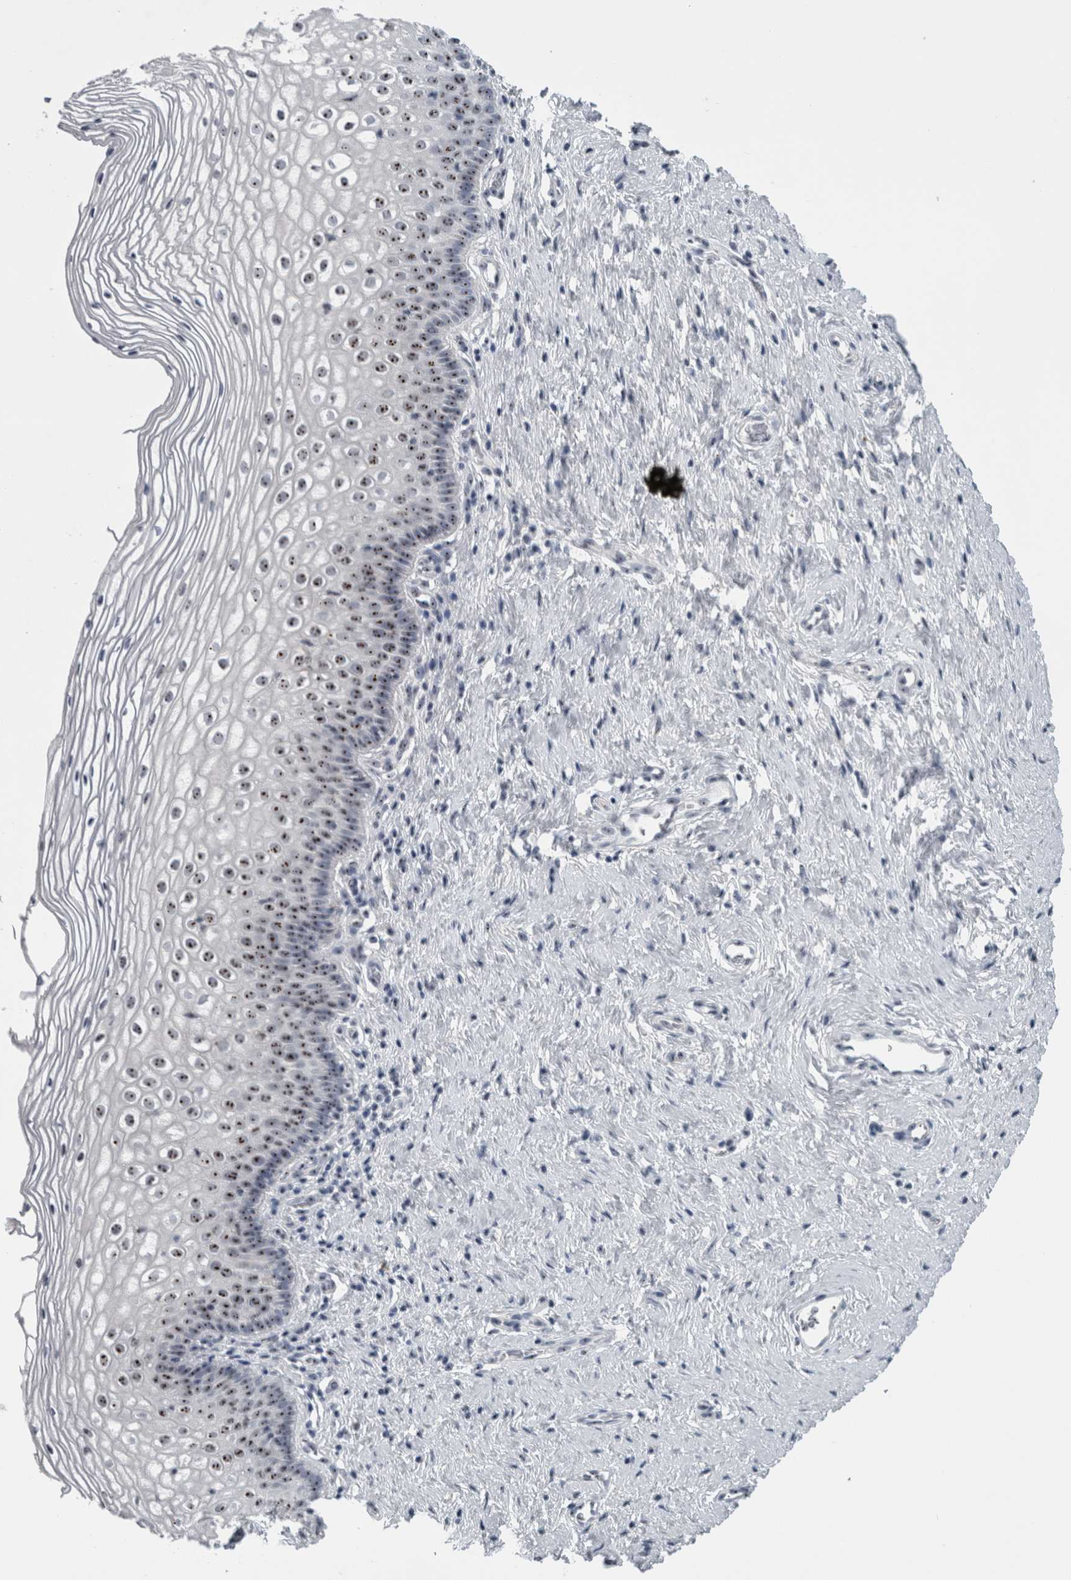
{"staining": {"intensity": "moderate", "quantity": ">75%", "location": "nuclear"}, "tissue": "cervix", "cell_type": "Squamous epithelial cells", "image_type": "normal", "snomed": [{"axis": "morphology", "description": "Normal tissue, NOS"}, {"axis": "topography", "description": "Cervix"}], "caption": "Human cervix stained for a protein (brown) exhibits moderate nuclear positive staining in approximately >75% of squamous epithelial cells.", "gene": "UTP6", "patient": {"sex": "female", "age": 27}}